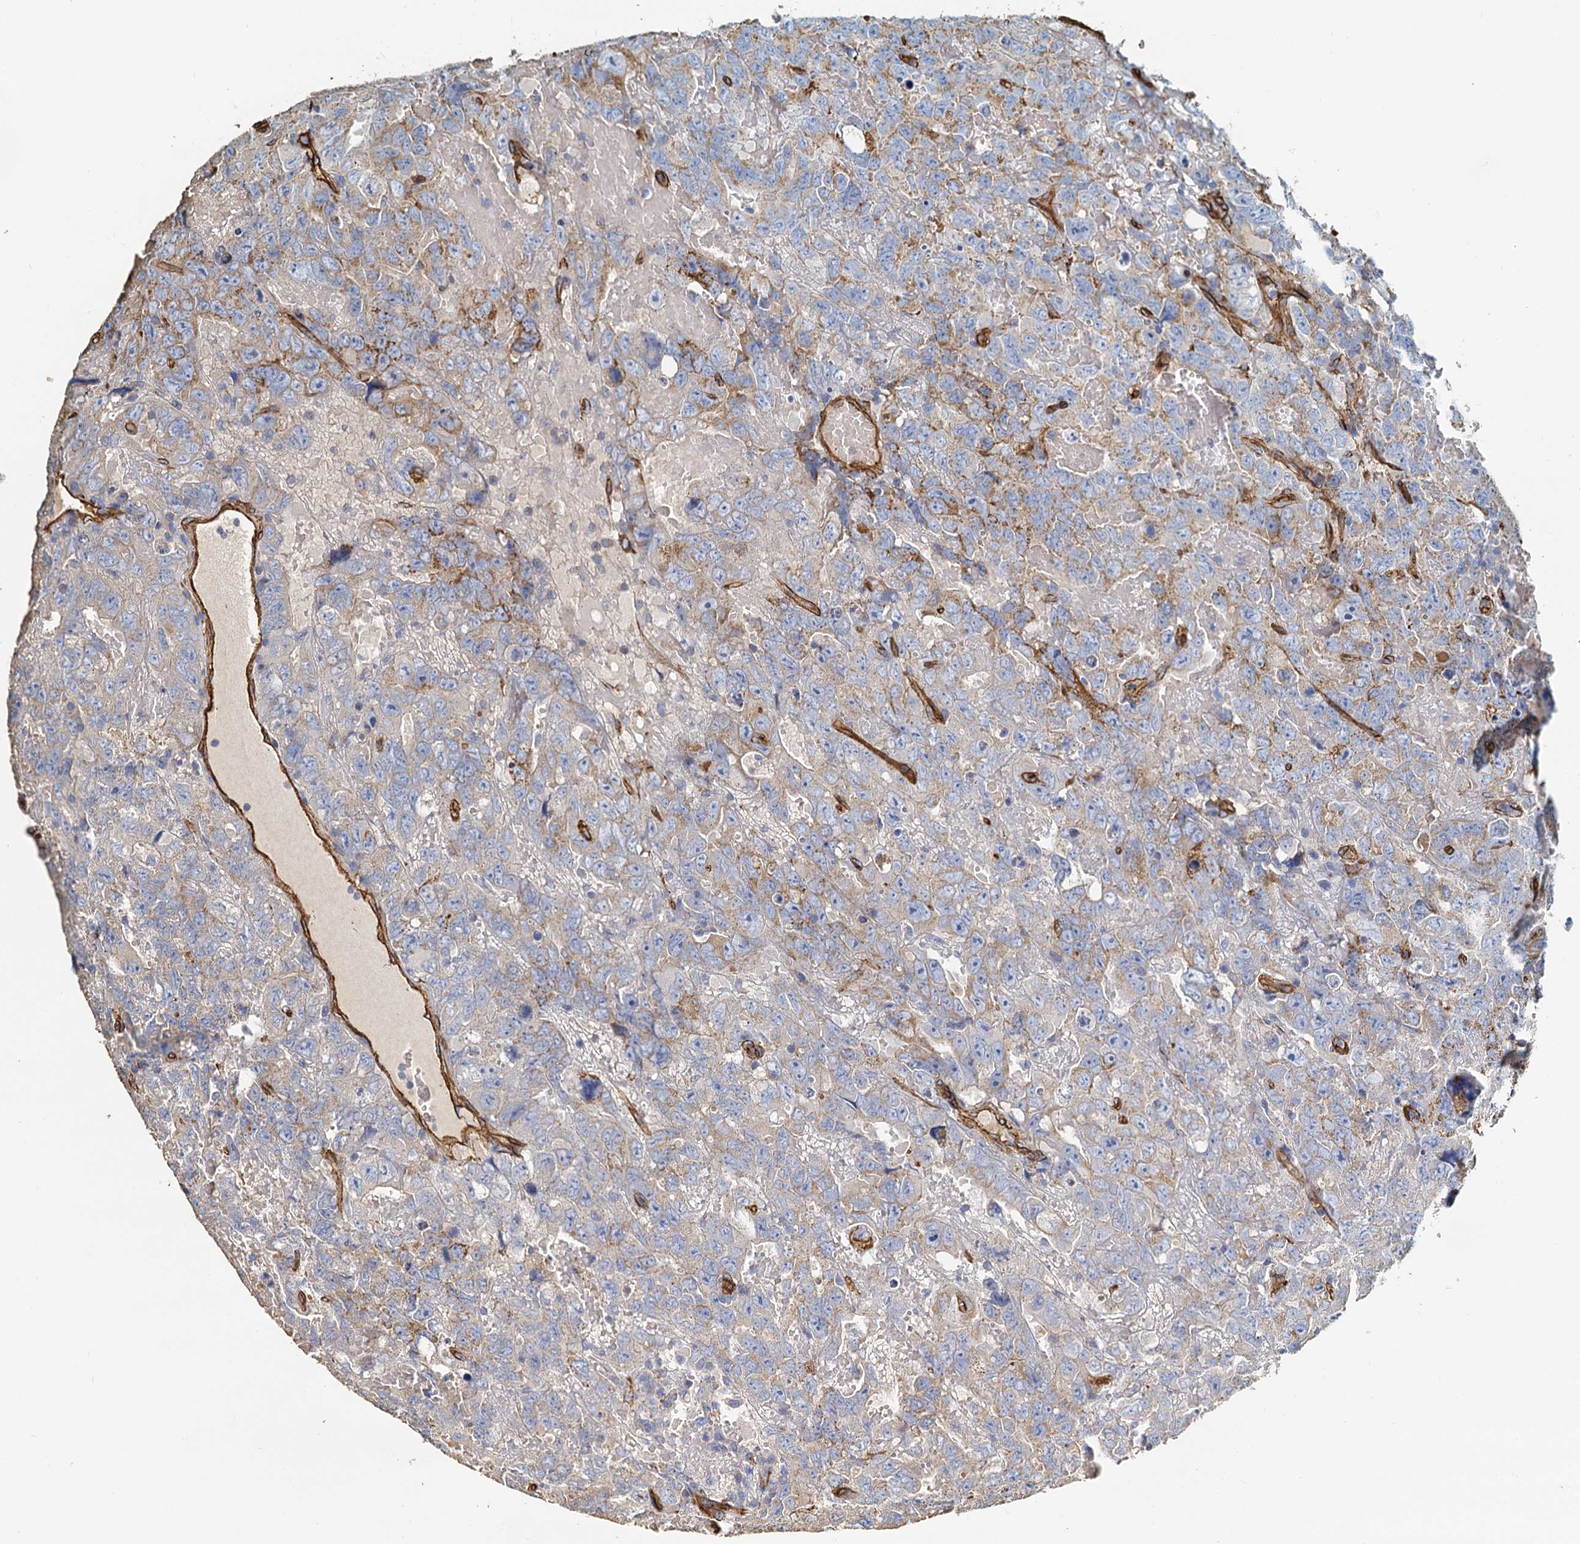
{"staining": {"intensity": "weak", "quantity": "25%-75%", "location": "cytoplasmic/membranous"}, "tissue": "testis cancer", "cell_type": "Tumor cells", "image_type": "cancer", "snomed": [{"axis": "morphology", "description": "Carcinoma, Embryonal, NOS"}, {"axis": "topography", "description": "Testis"}], "caption": "A brown stain shows weak cytoplasmic/membranous positivity of a protein in human embryonal carcinoma (testis) tumor cells.", "gene": "DGKG", "patient": {"sex": "male", "age": 45}}